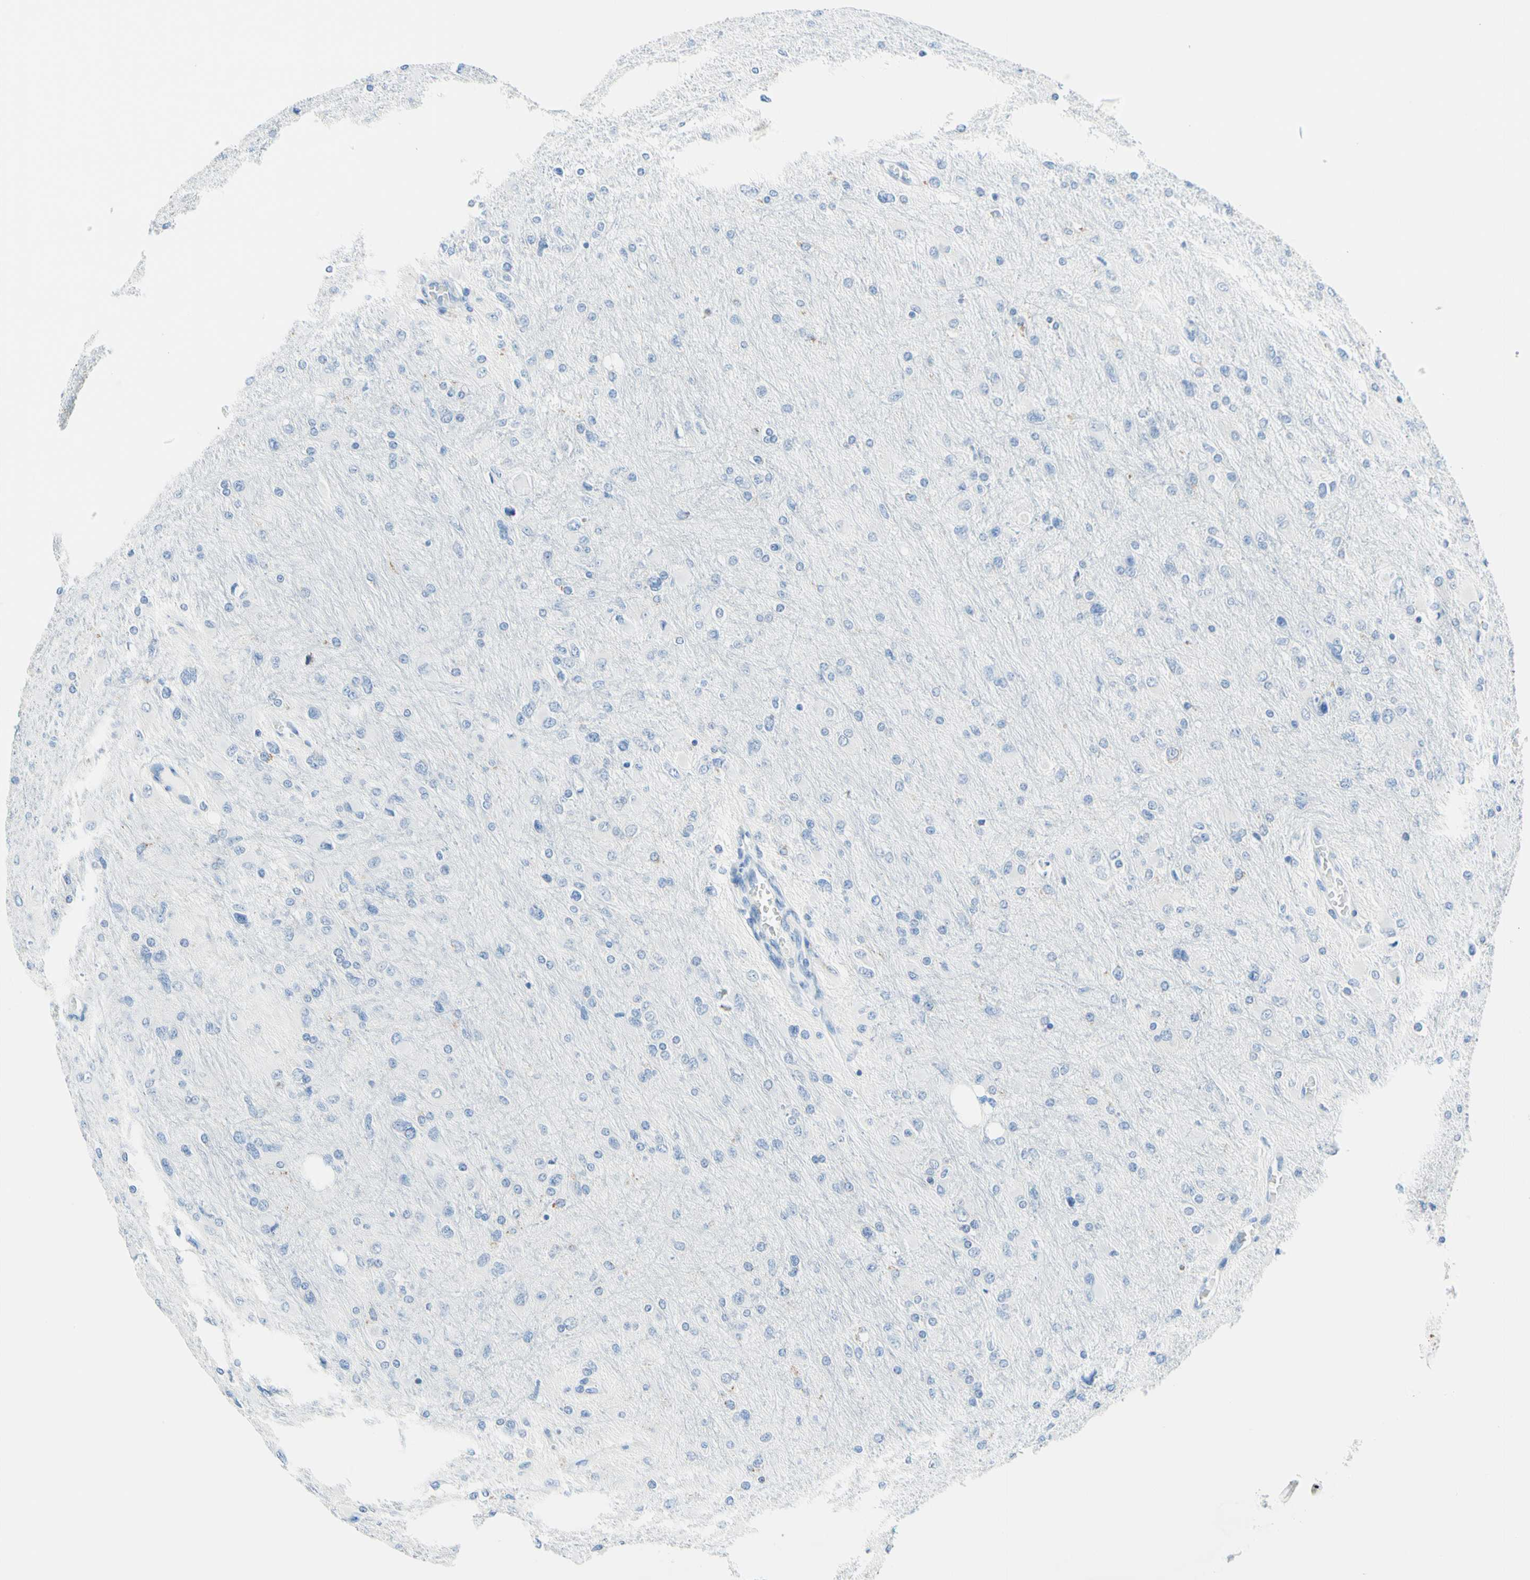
{"staining": {"intensity": "negative", "quantity": "none", "location": "none"}, "tissue": "glioma", "cell_type": "Tumor cells", "image_type": "cancer", "snomed": [{"axis": "morphology", "description": "Glioma, malignant, High grade"}, {"axis": "topography", "description": "Cerebral cortex"}], "caption": "This photomicrograph is of glioma stained with IHC to label a protein in brown with the nuclei are counter-stained blue. There is no positivity in tumor cells.", "gene": "CYSLTR1", "patient": {"sex": "female", "age": 36}}